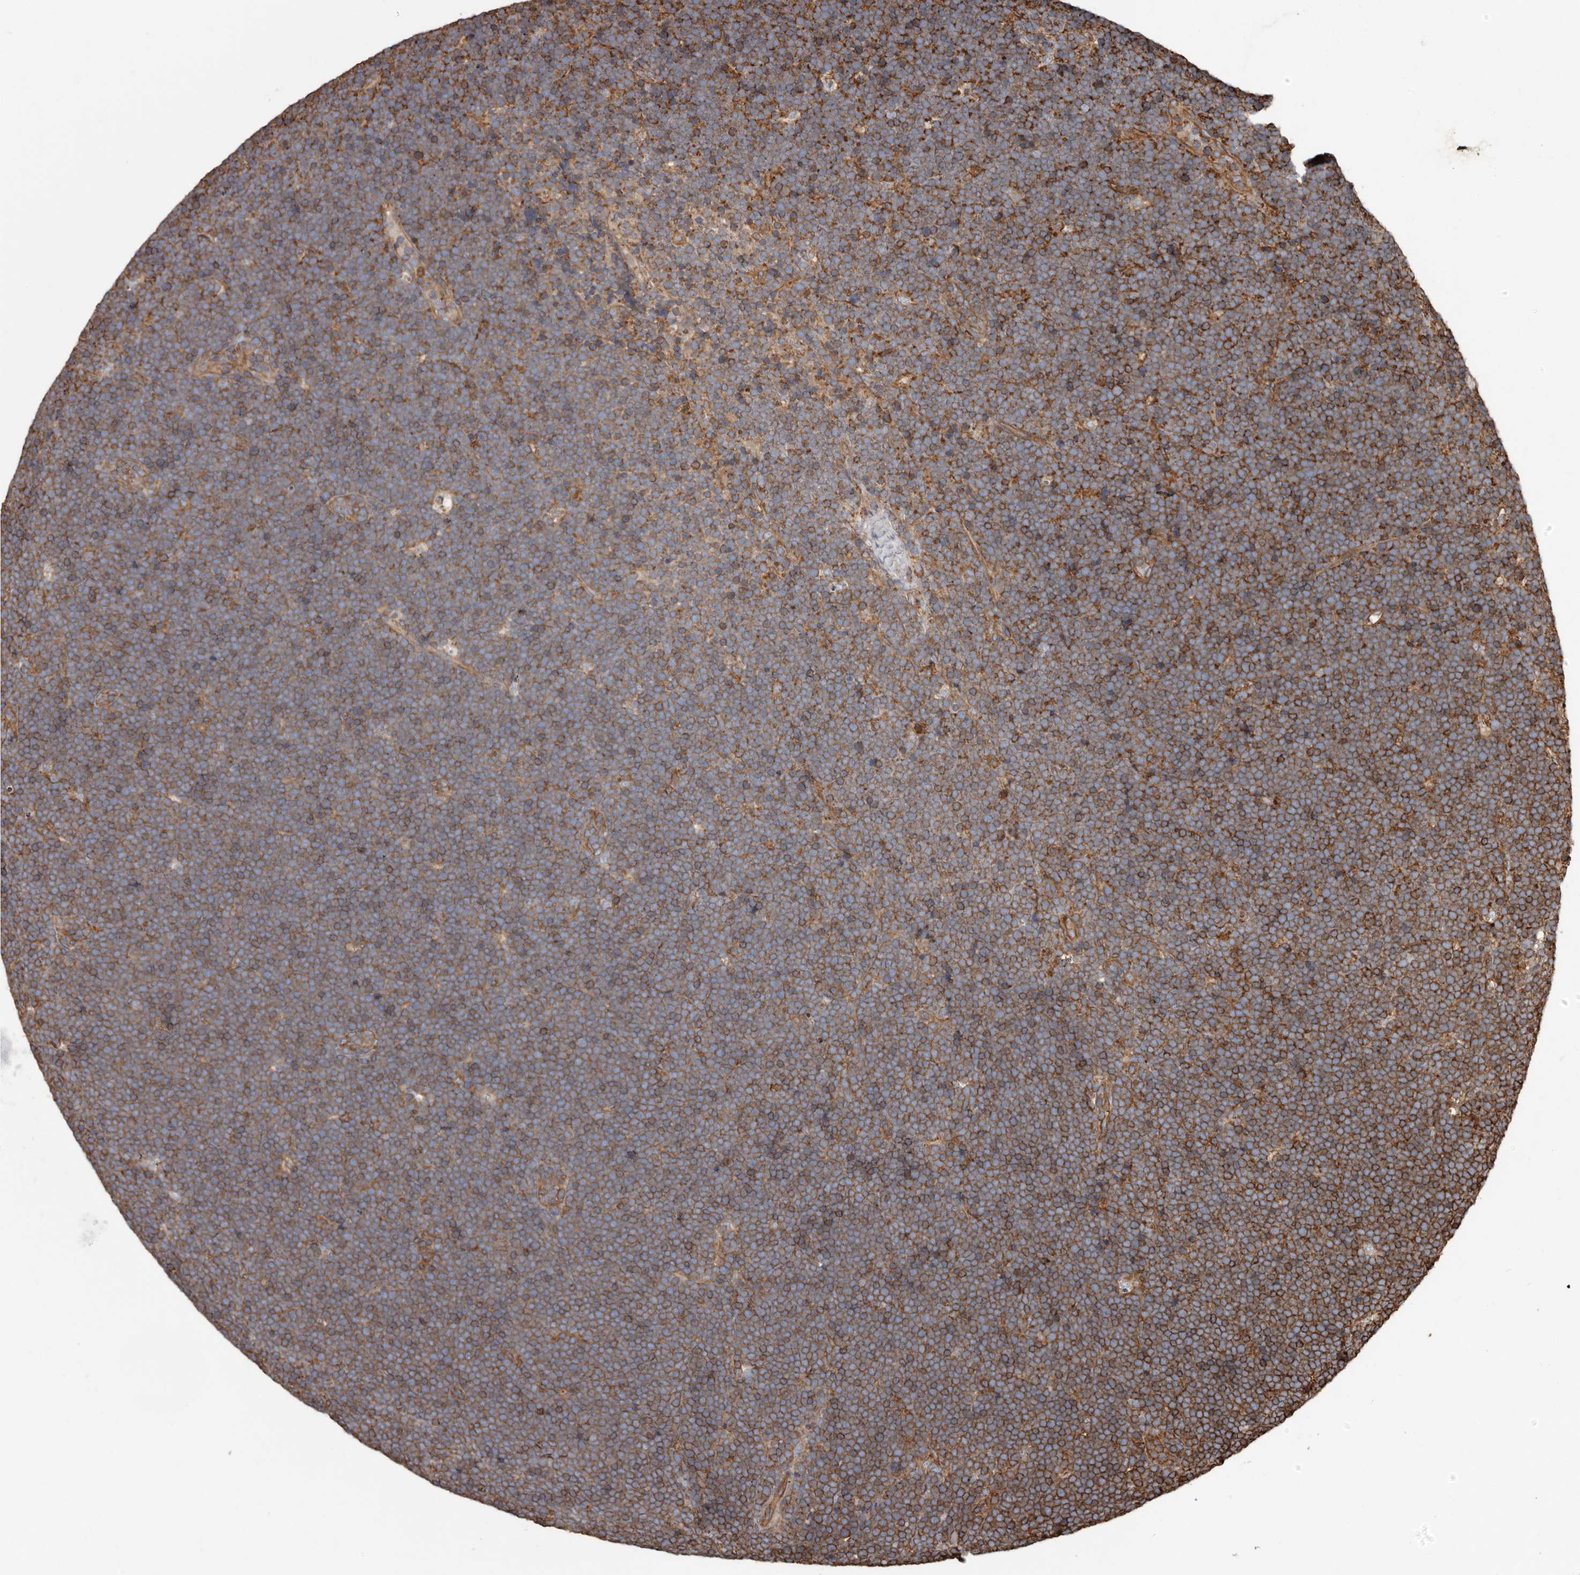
{"staining": {"intensity": "strong", "quantity": "25%-75%", "location": "cytoplasmic/membranous"}, "tissue": "lymphoma", "cell_type": "Tumor cells", "image_type": "cancer", "snomed": [{"axis": "morphology", "description": "Malignant lymphoma, non-Hodgkin's type, High grade"}, {"axis": "topography", "description": "Lymph node"}], "caption": "Human high-grade malignant lymphoma, non-Hodgkin's type stained with a brown dye reveals strong cytoplasmic/membranous positive positivity in approximately 25%-75% of tumor cells.", "gene": "DENND6B", "patient": {"sex": "male", "age": 13}}